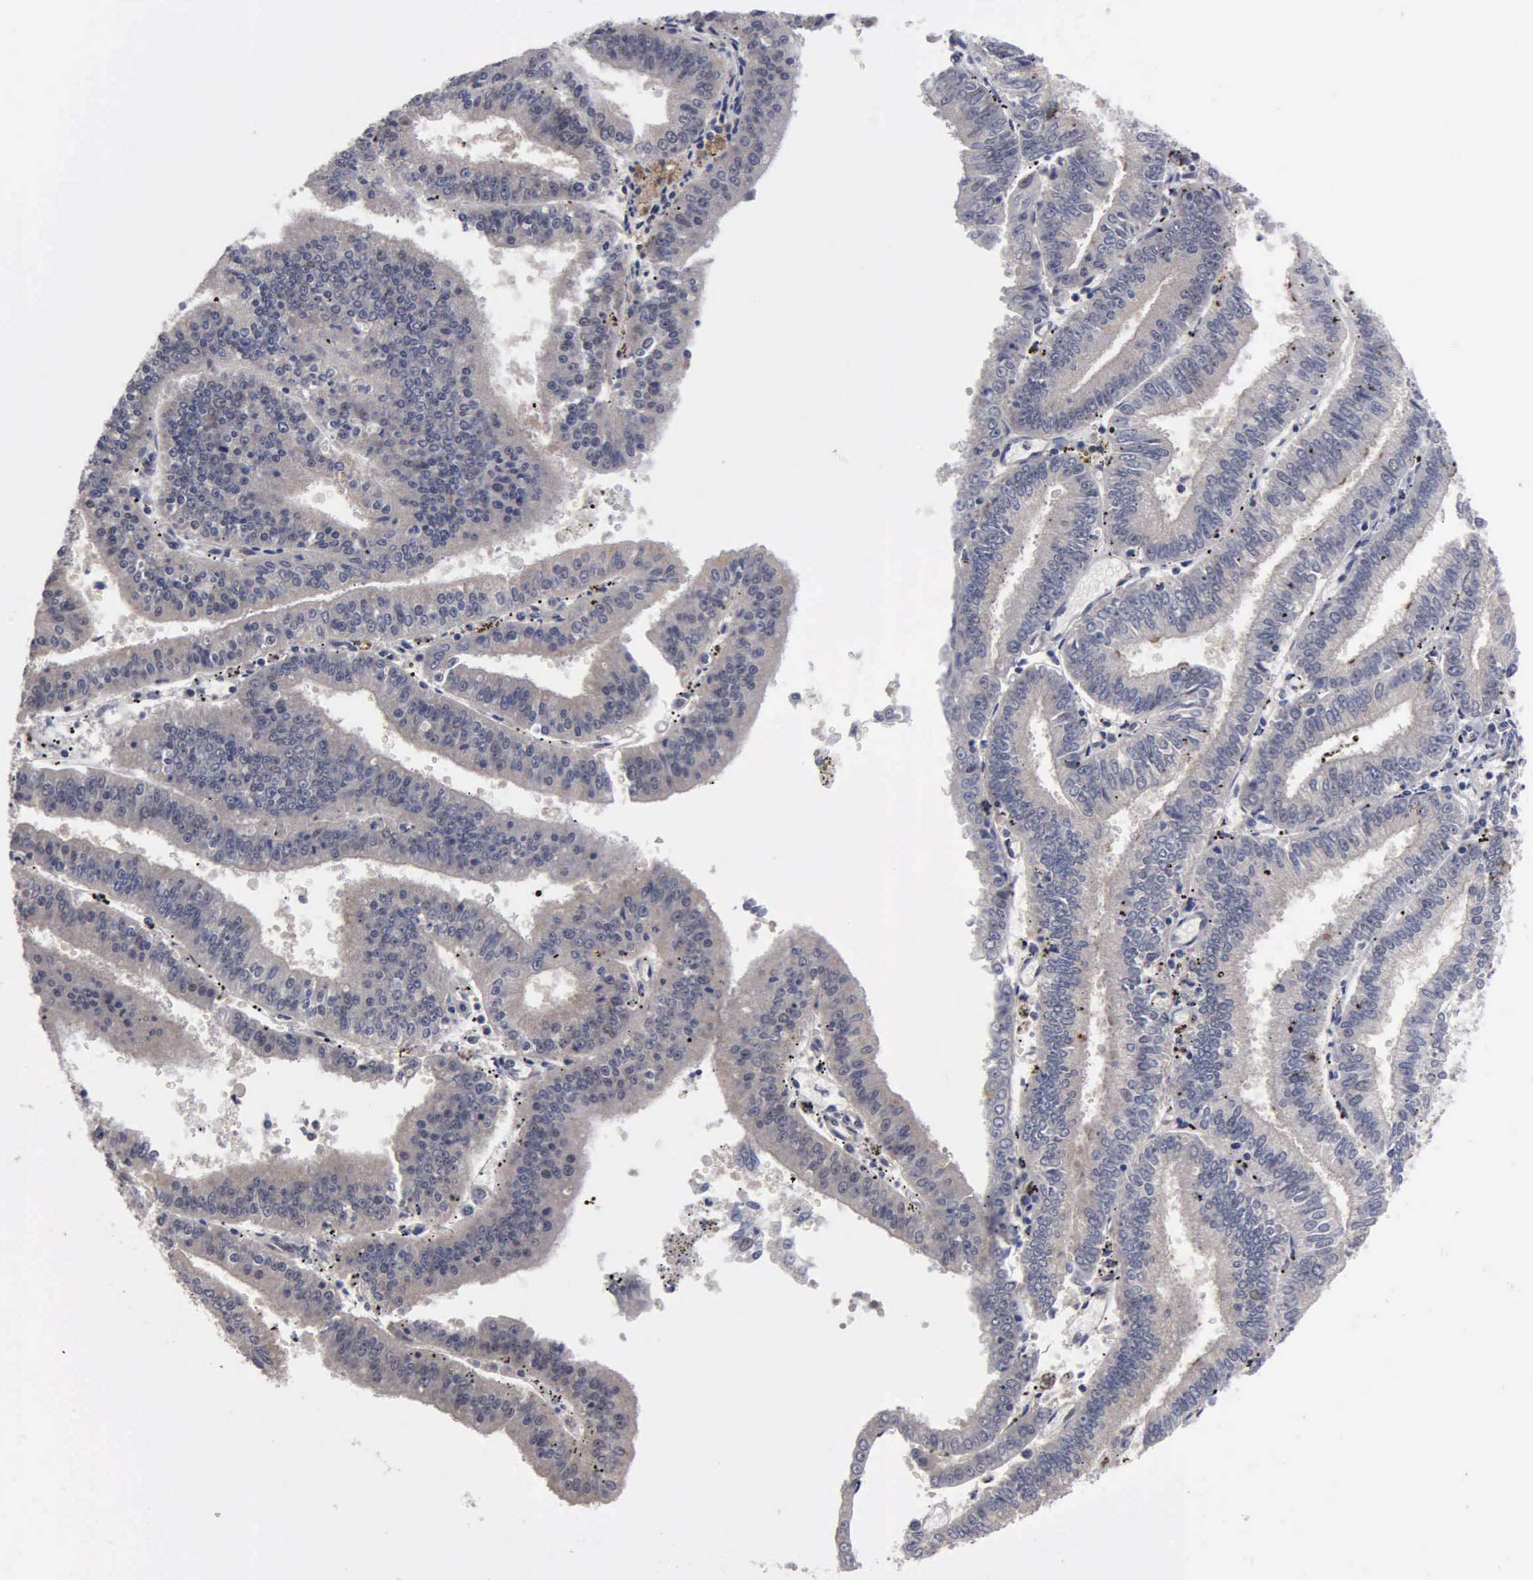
{"staining": {"intensity": "weak", "quantity": "<25%", "location": "cytoplasmic/membranous"}, "tissue": "endometrial cancer", "cell_type": "Tumor cells", "image_type": "cancer", "snomed": [{"axis": "morphology", "description": "Adenocarcinoma, NOS"}, {"axis": "topography", "description": "Endometrium"}], "caption": "High magnification brightfield microscopy of endometrial cancer (adenocarcinoma) stained with DAB (3,3'-diaminobenzidine) (brown) and counterstained with hematoxylin (blue): tumor cells show no significant positivity.", "gene": "ZBTB33", "patient": {"sex": "female", "age": 66}}